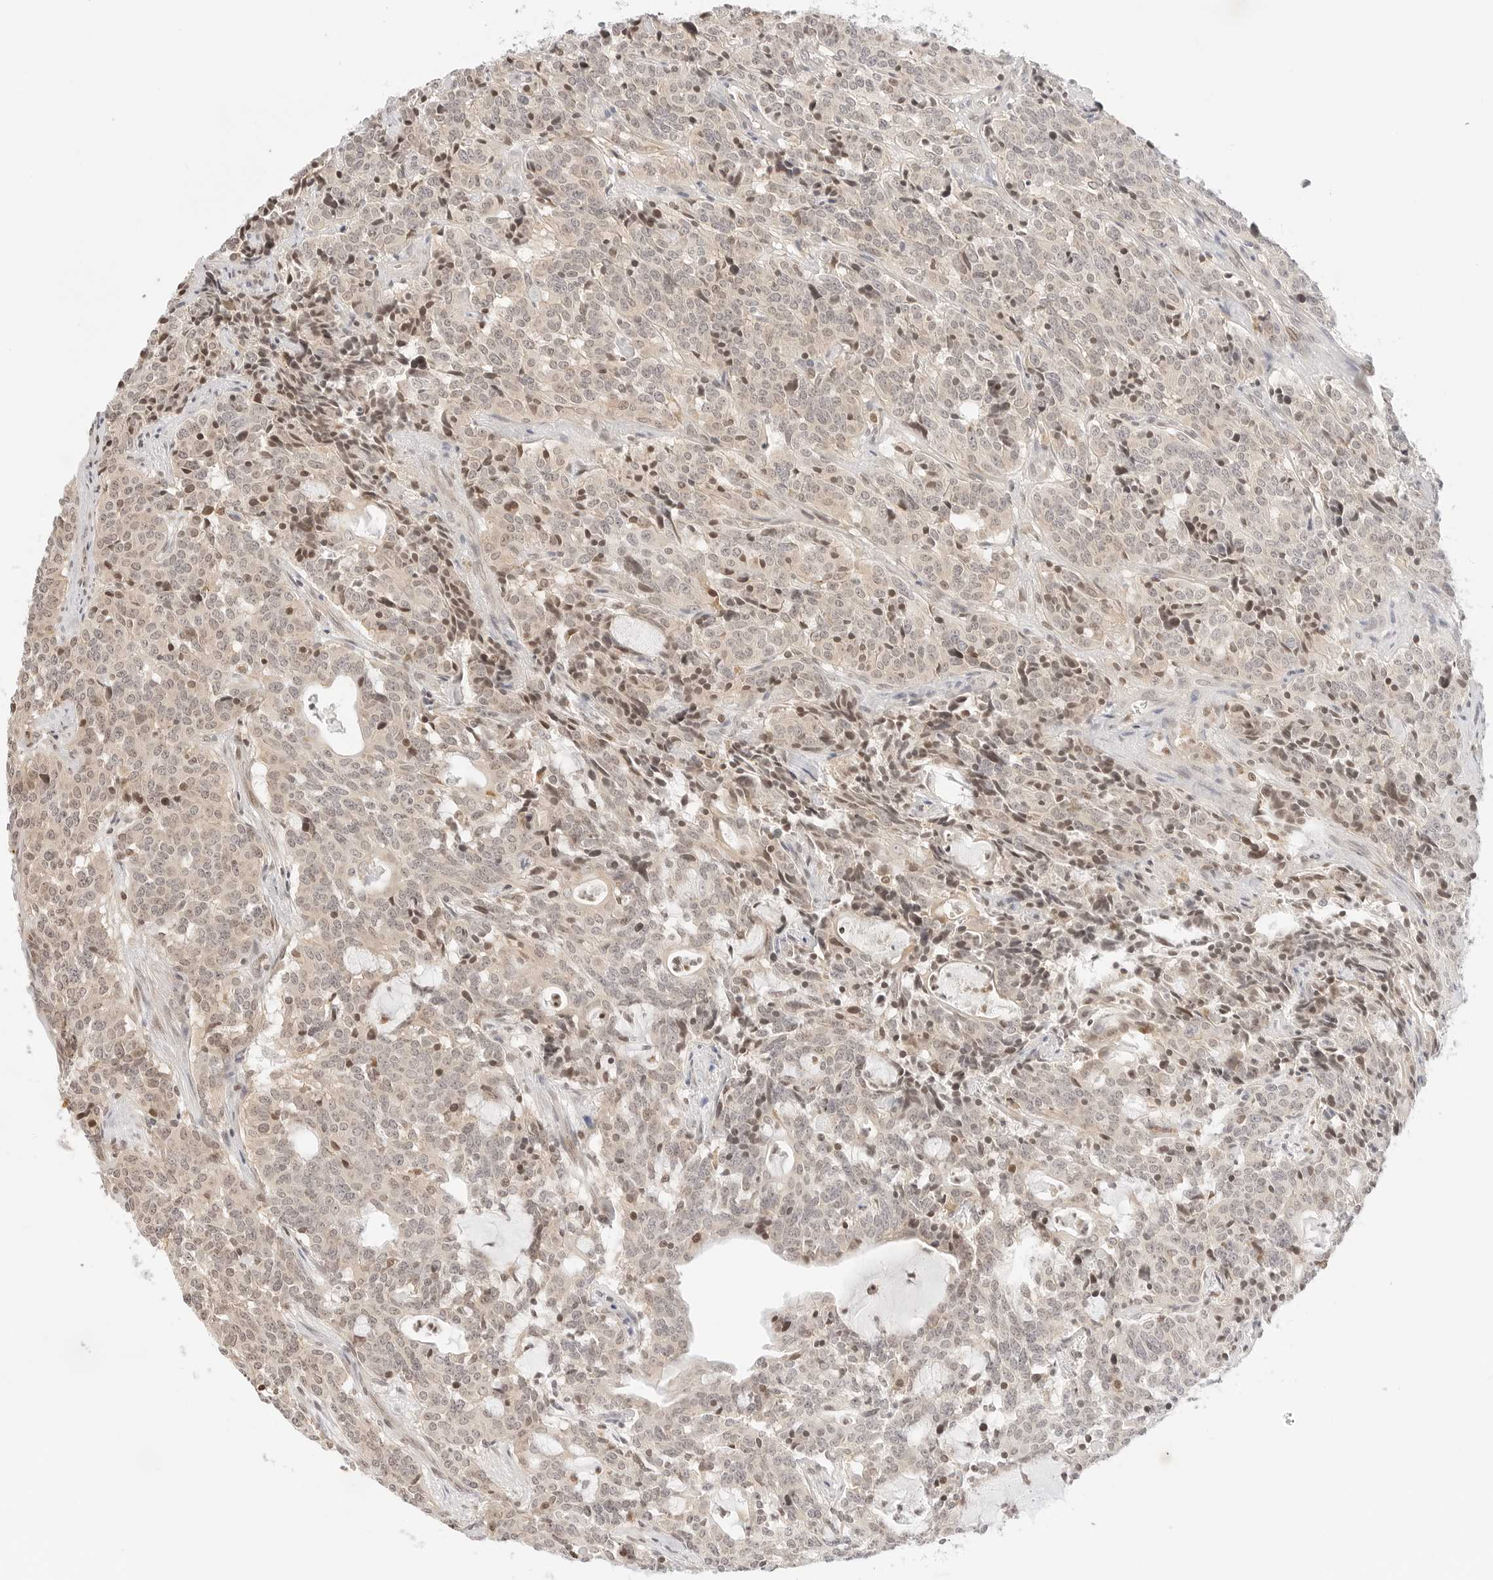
{"staining": {"intensity": "negative", "quantity": "none", "location": "none"}, "tissue": "carcinoid", "cell_type": "Tumor cells", "image_type": "cancer", "snomed": [{"axis": "morphology", "description": "Carcinoid, malignant, NOS"}, {"axis": "topography", "description": "Lung"}], "caption": "This is an immunohistochemistry histopathology image of carcinoid. There is no expression in tumor cells.", "gene": "RPS6KL1", "patient": {"sex": "female", "age": 46}}